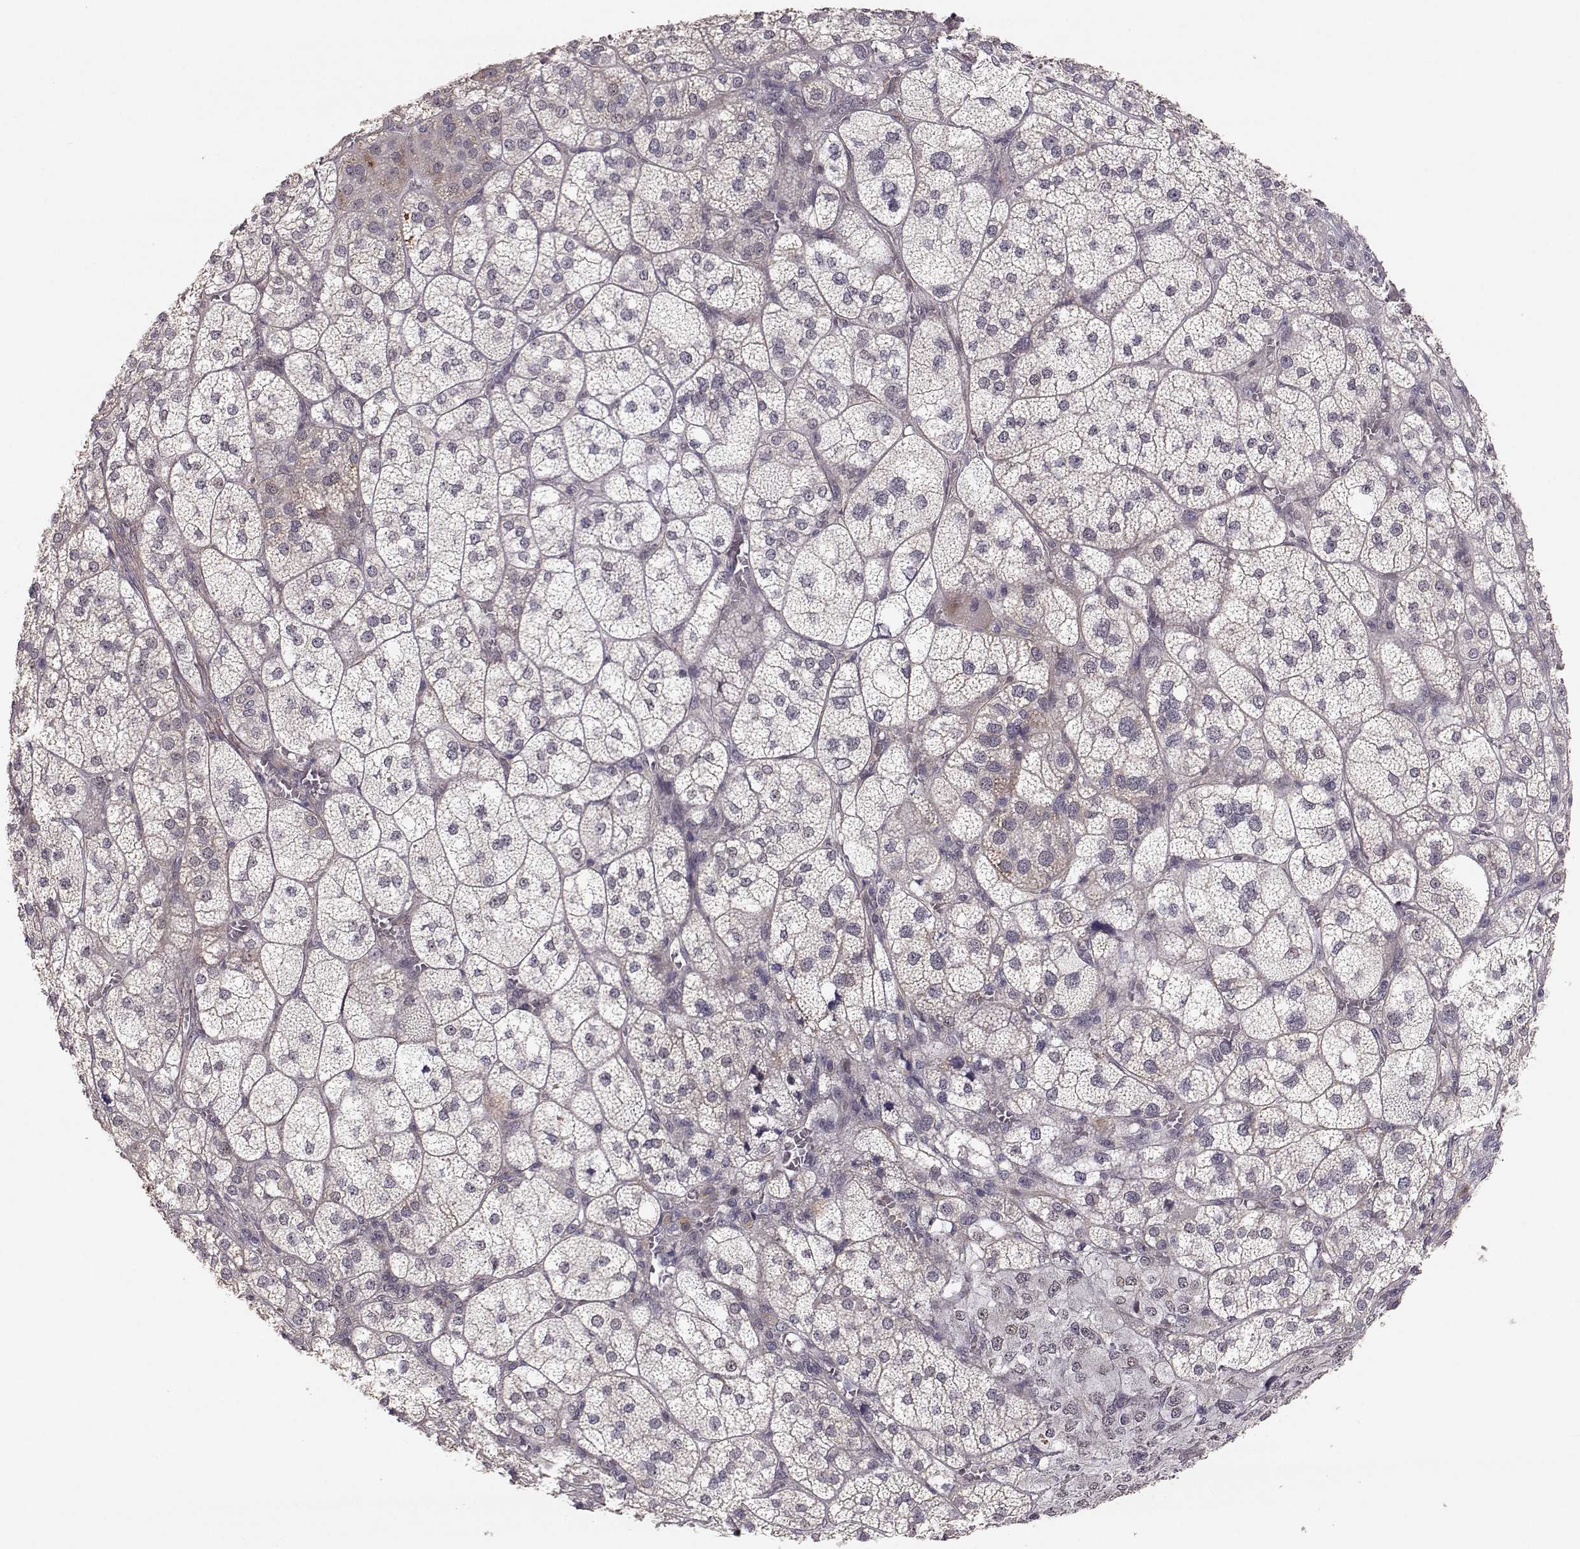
{"staining": {"intensity": "moderate", "quantity": "<25%", "location": "cytoplasmic/membranous"}, "tissue": "adrenal gland", "cell_type": "Glandular cells", "image_type": "normal", "snomed": [{"axis": "morphology", "description": "Normal tissue, NOS"}, {"axis": "topography", "description": "Adrenal gland"}], "caption": "Moderate cytoplasmic/membranous positivity is present in about <25% of glandular cells in normal adrenal gland.", "gene": "PLEKHG3", "patient": {"sex": "female", "age": 60}}